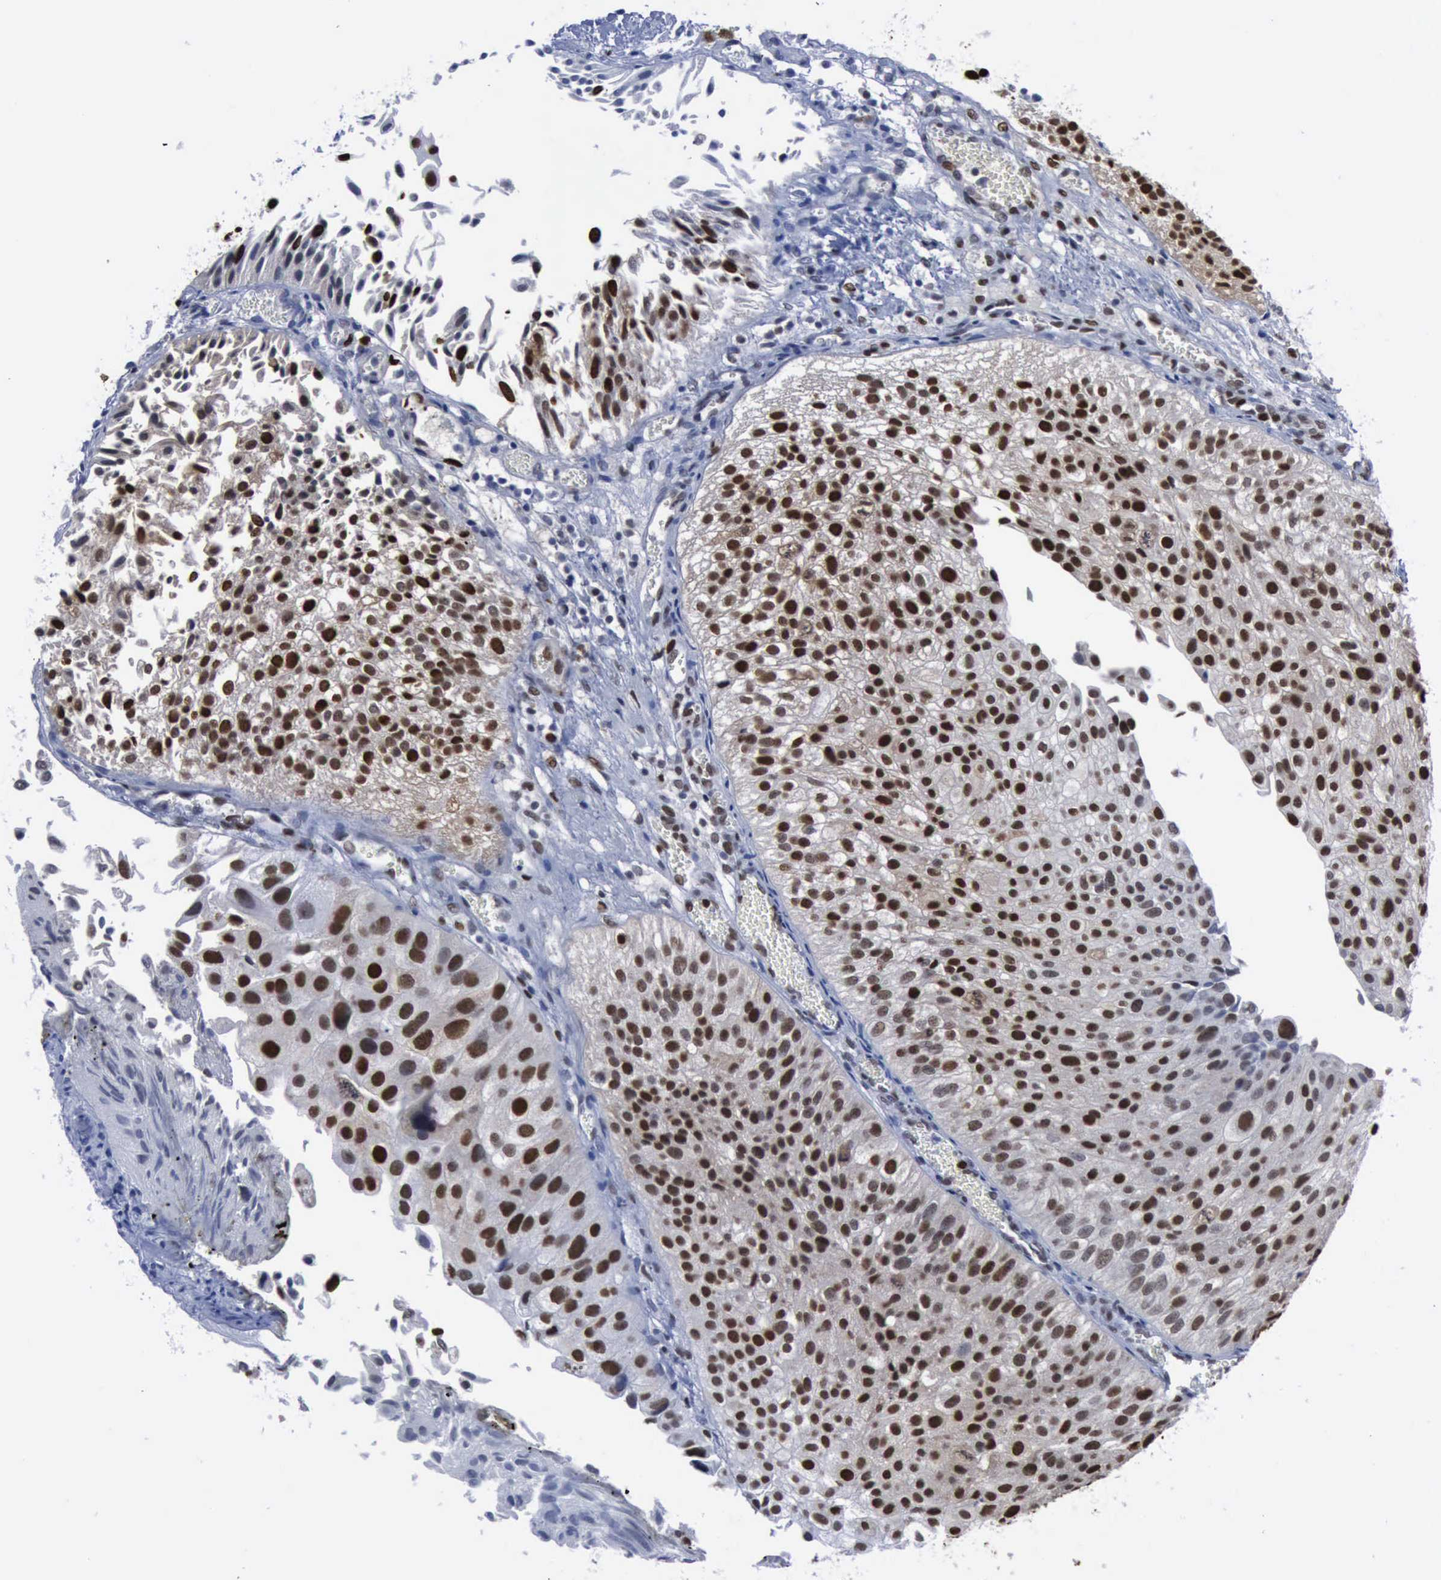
{"staining": {"intensity": "moderate", "quantity": ">75%", "location": "nuclear"}, "tissue": "urothelial cancer", "cell_type": "Tumor cells", "image_type": "cancer", "snomed": [{"axis": "morphology", "description": "Urothelial carcinoma, Low grade"}, {"axis": "topography", "description": "Urinary bladder"}], "caption": "Urothelial carcinoma (low-grade) stained with a brown dye exhibits moderate nuclear positive expression in approximately >75% of tumor cells.", "gene": "PCNA", "patient": {"sex": "female", "age": 89}}